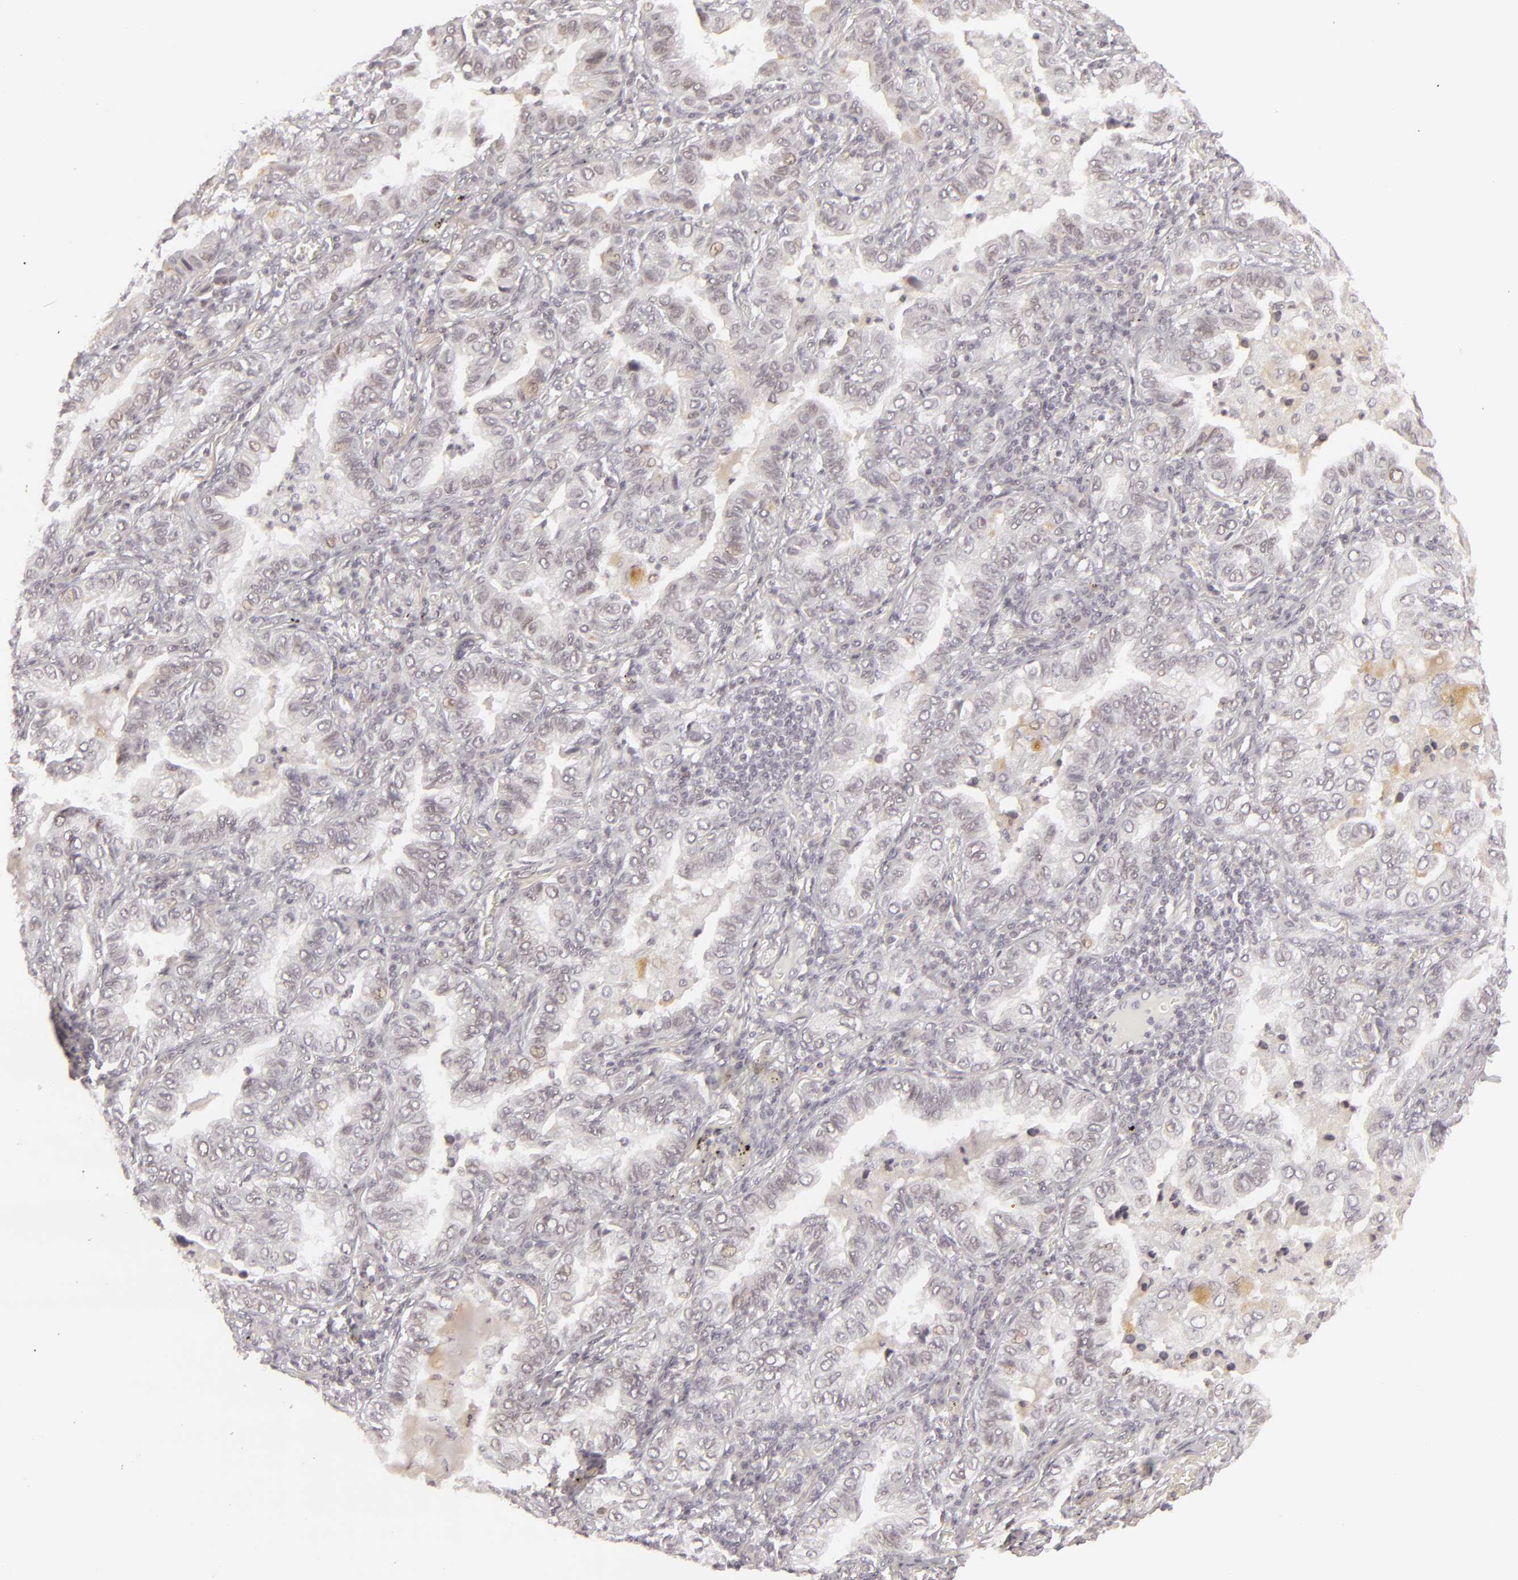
{"staining": {"intensity": "weak", "quantity": "25%-75%", "location": "nuclear"}, "tissue": "lung cancer", "cell_type": "Tumor cells", "image_type": "cancer", "snomed": [{"axis": "morphology", "description": "Adenocarcinoma, NOS"}, {"axis": "topography", "description": "Lung"}], "caption": "Immunohistochemistry (IHC) (DAB (3,3'-diaminobenzidine)) staining of lung cancer reveals weak nuclear protein expression in about 25%-75% of tumor cells.", "gene": "SIX1", "patient": {"sex": "female", "age": 50}}